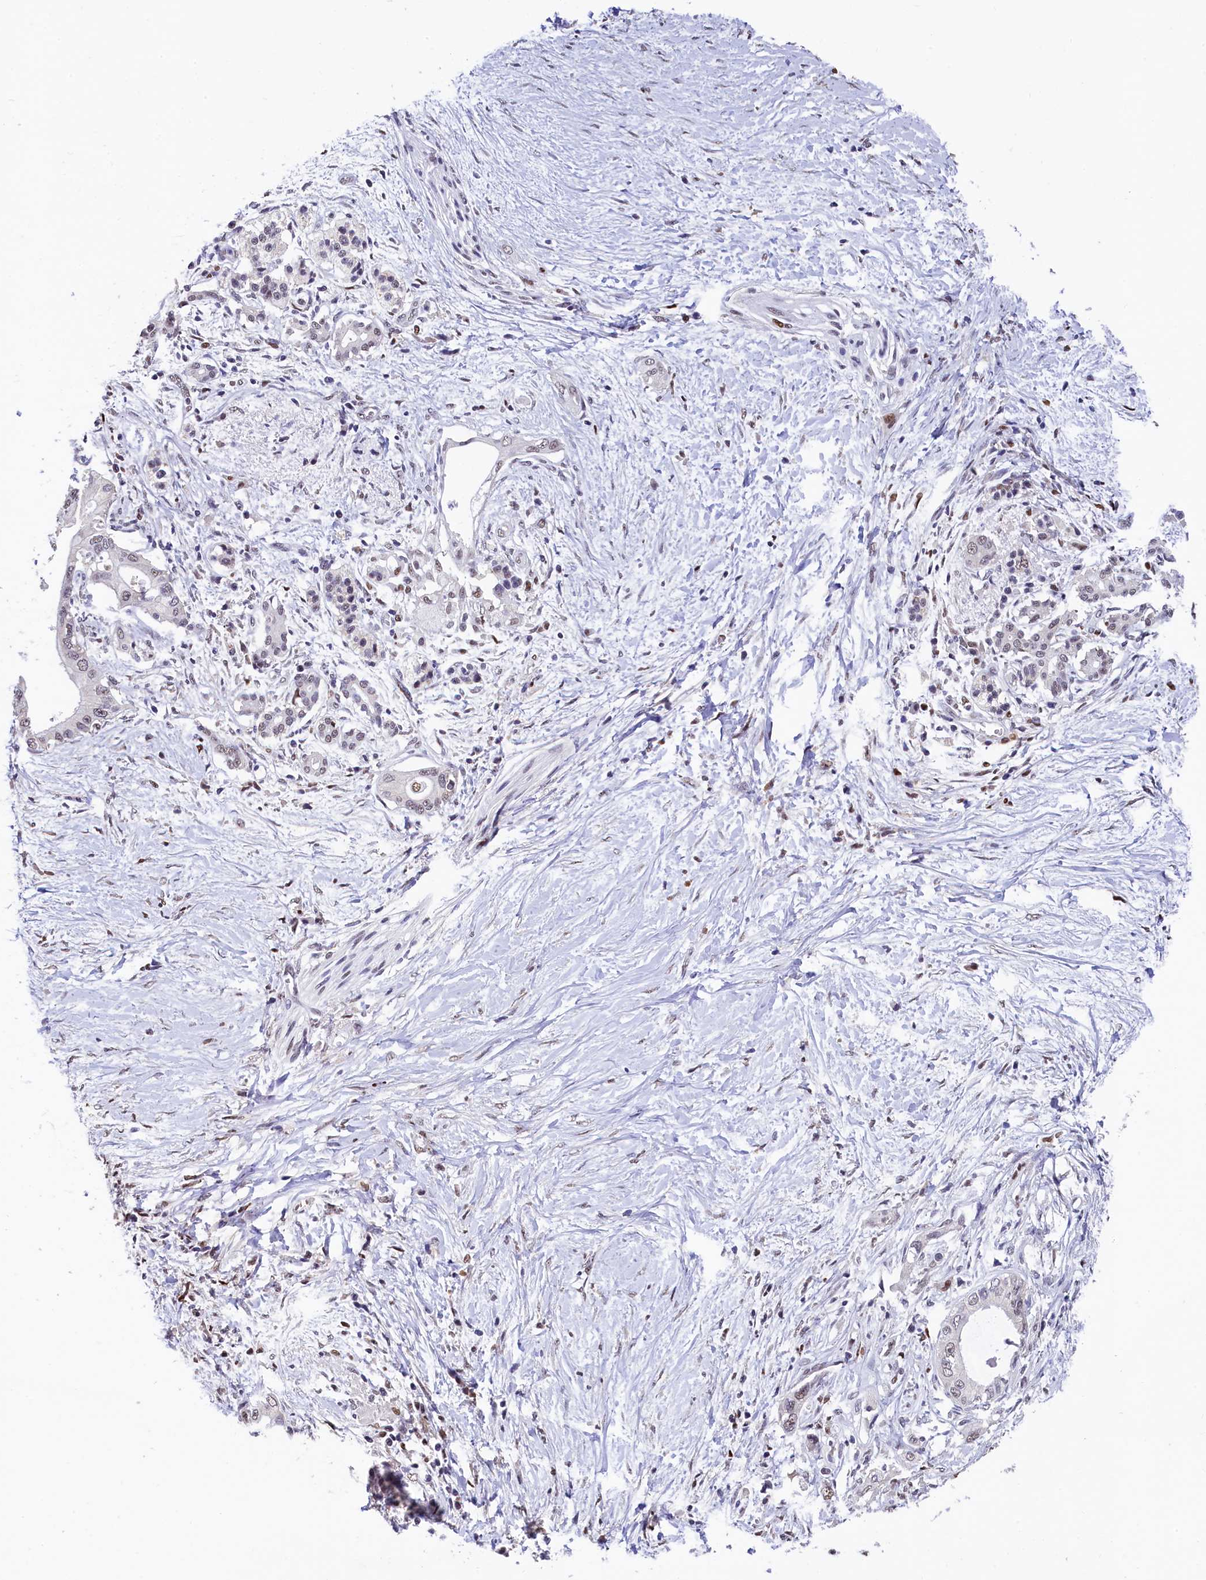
{"staining": {"intensity": "weak", "quantity": "25%-75%", "location": "nuclear"}, "tissue": "pancreatic cancer", "cell_type": "Tumor cells", "image_type": "cancer", "snomed": [{"axis": "morphology", "description": "Normal tissue, NOS"}, {"axis": "morphology", "description": "Adenocarcinoma, NOS"}, {"axis": "topography", "description": "Pancreas"}, {"axis": "topography", "description": "Peripheral nerve tissue"}], "caption": "Weak nuclear staining is appreciated in approximately 25%-75% of tumor cells in pancreatic cancer (adenocarcinoma).", "gene": "HECTD4", "patient": {"sex": "male", "age": 59}}